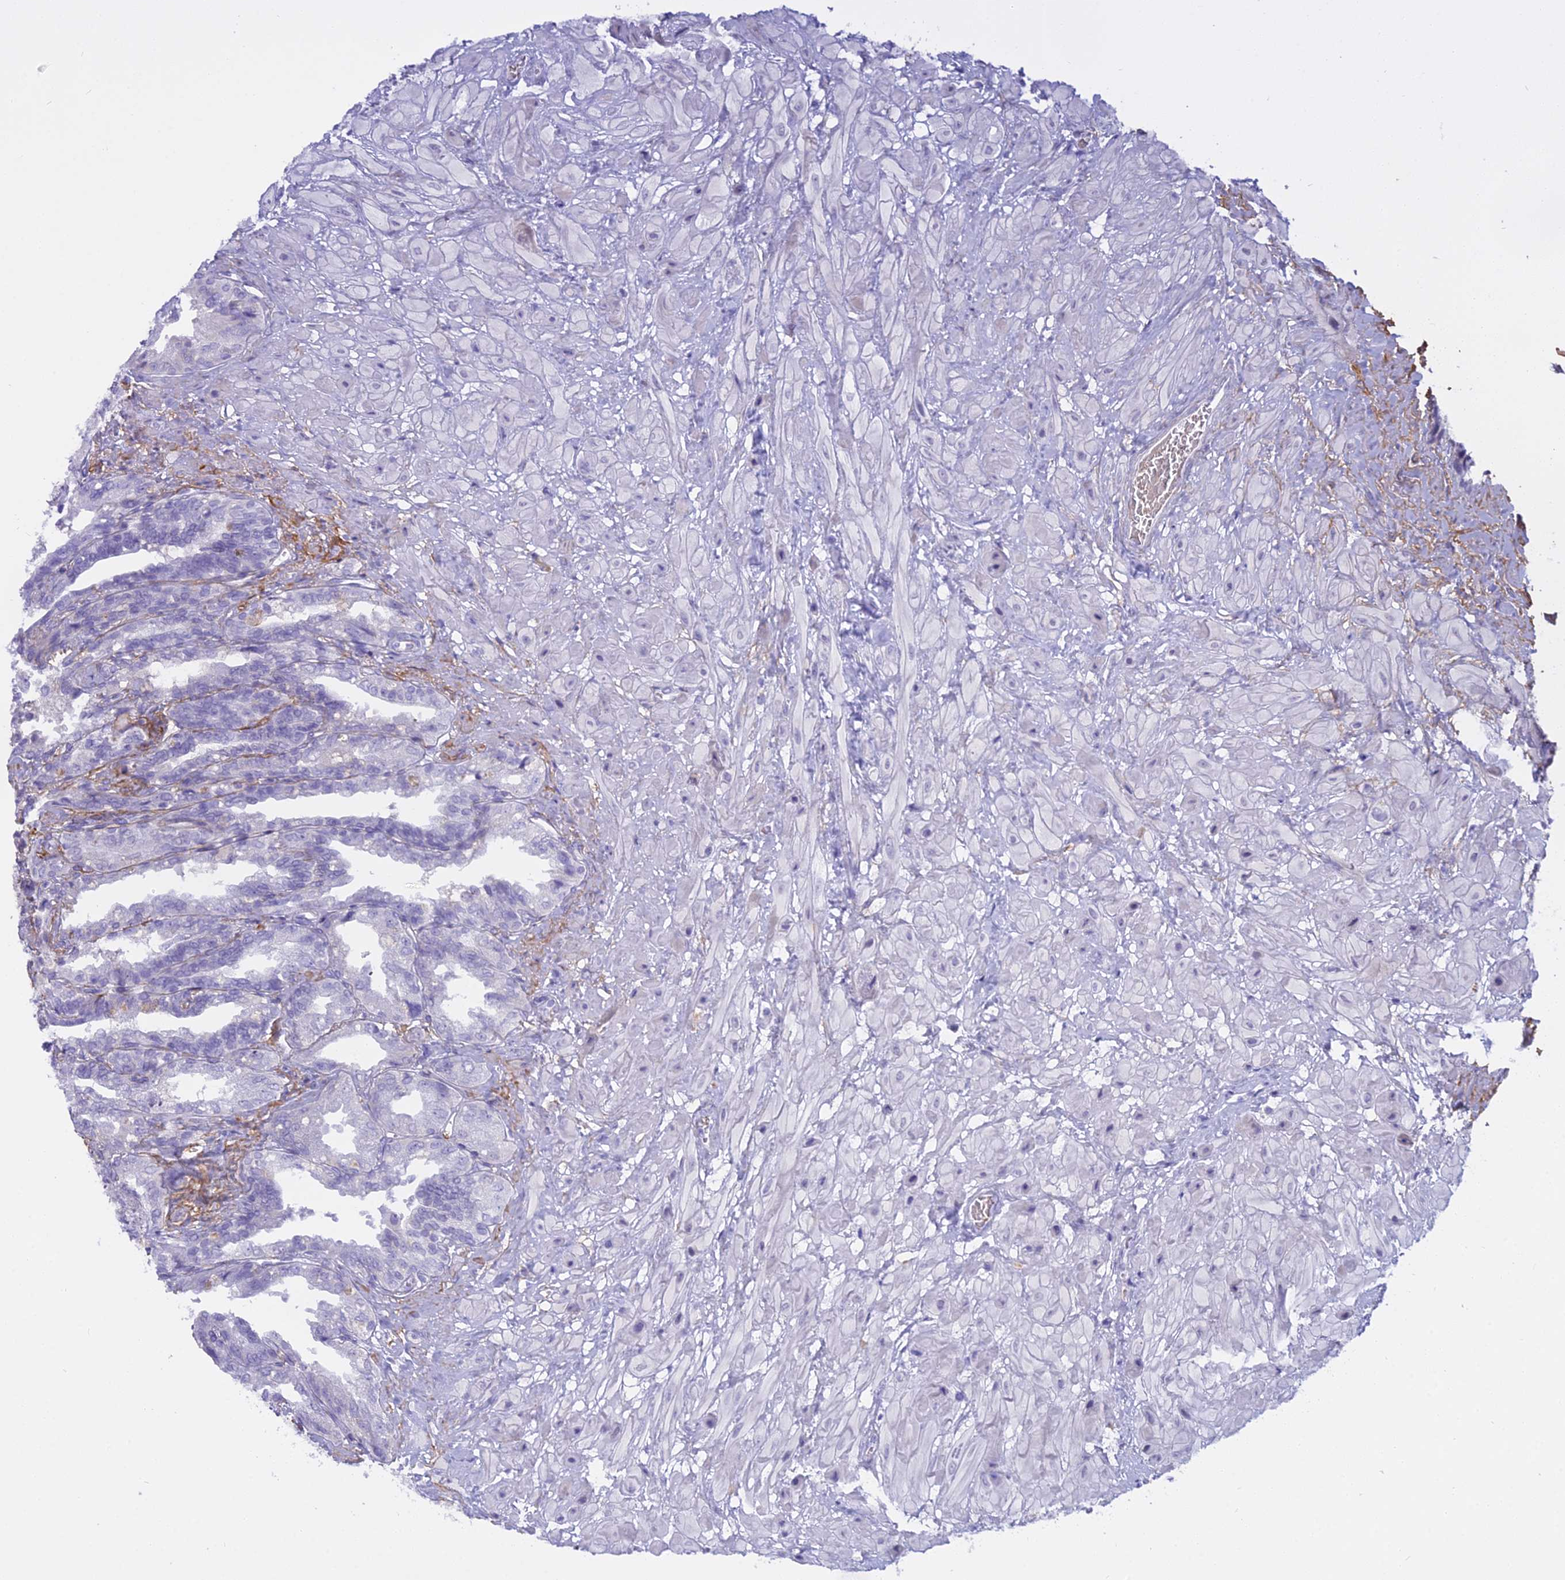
{"staining": {"intensity": "negative", "quantity": "none", "location": "none"}, "tissue": "seminal vesicle", "cell_type": "Glandular cells", "image_type": "normal", "snomed": [{"axis": "morphology", "description": "Normal tissue, NOS"}, {"axis": "topography", "description": "Seminal veicle"}, {"axis": "topography", "description": "Peripheral nerve tissue"}], "caption": "Seminal vesicle stained for a protein using immunohistochemistry (IHC) demonstrates no expression glandular cells.", "gene": "OSTN", "patient": {"sex": "male", "age": 60}}